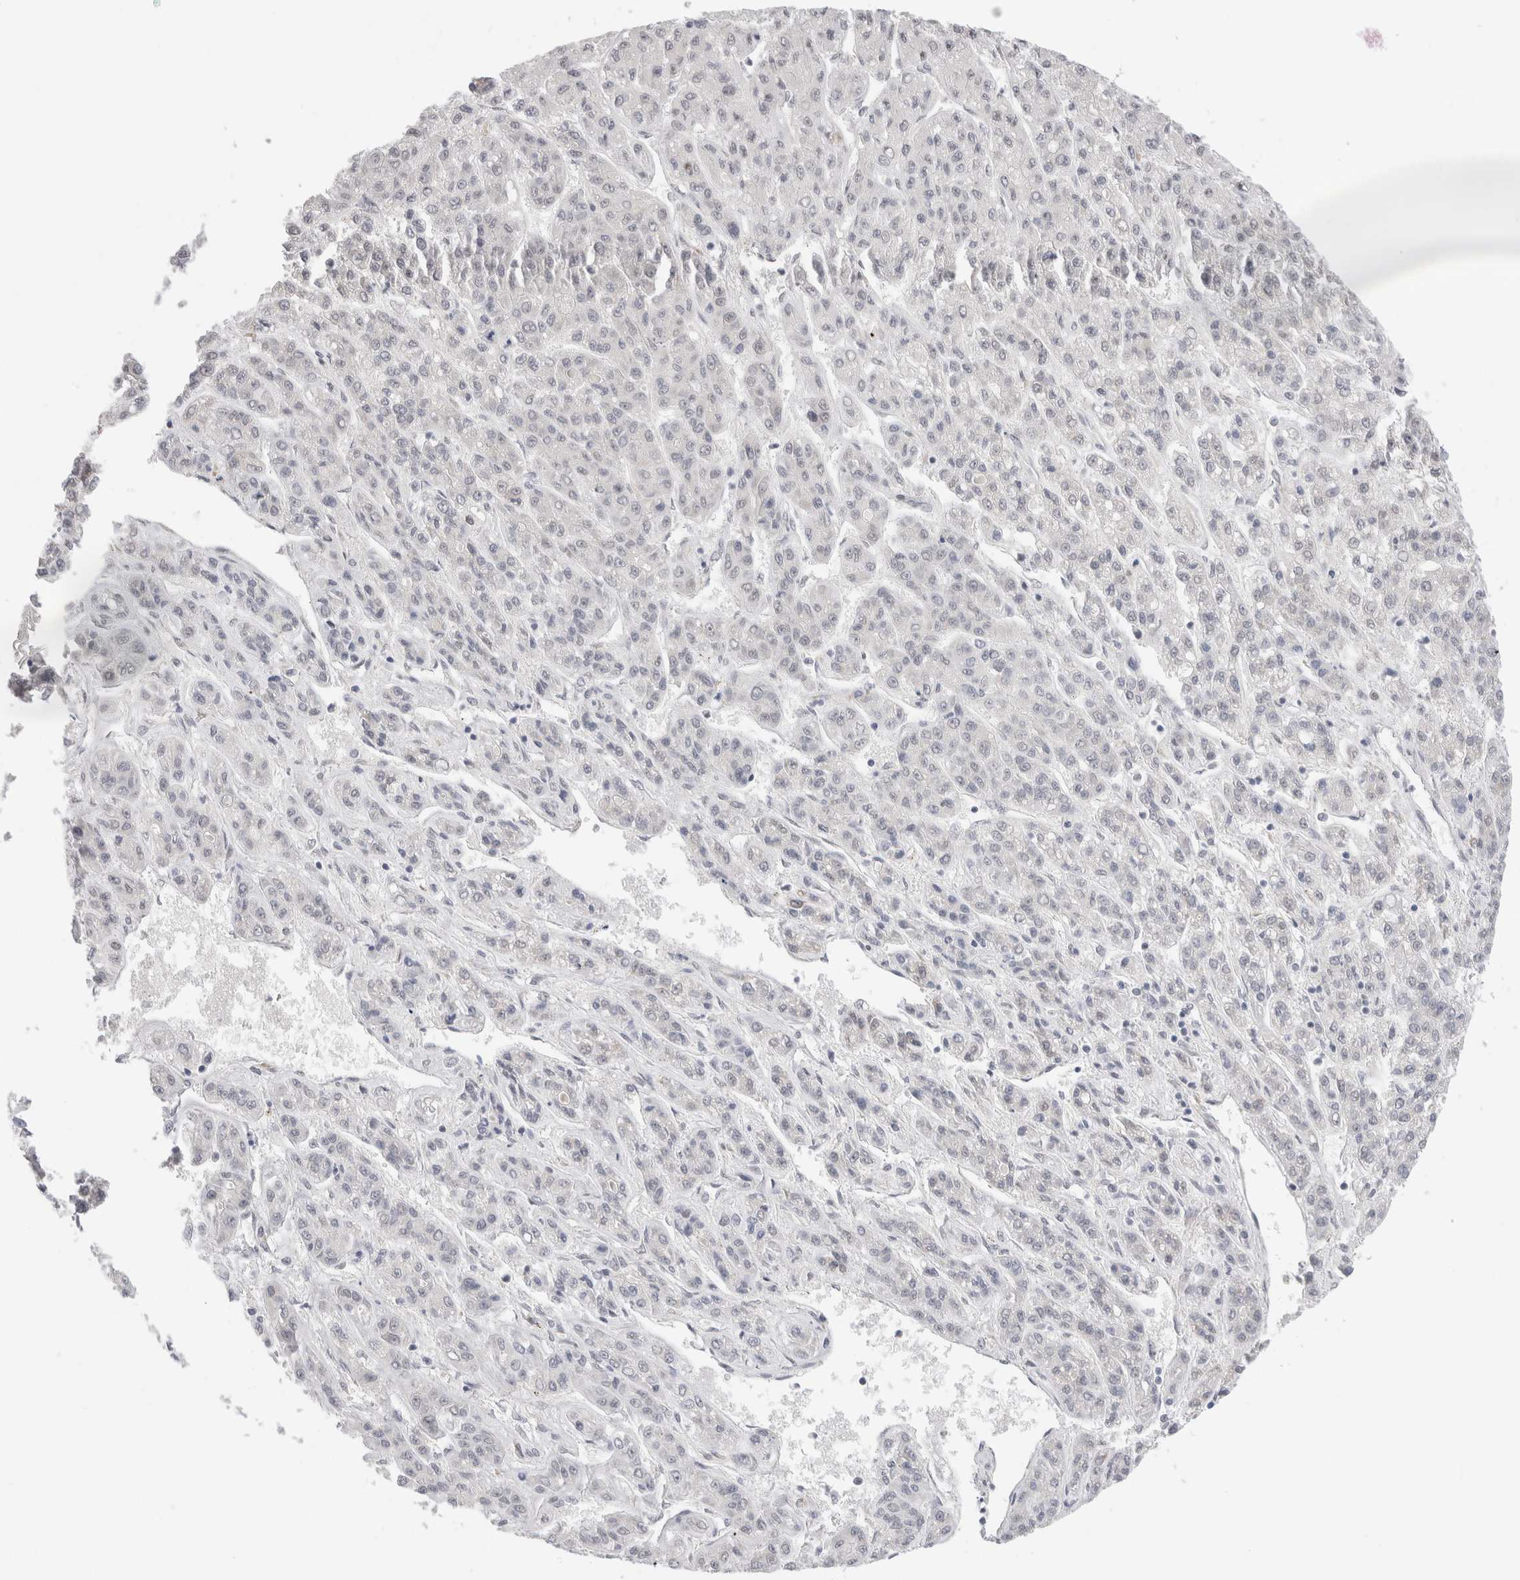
{"staining": {"intensity": "negative", "quantity": "none", "location": "none"}, "tissue": "liver cancer", "cell_type": "Tumor cells", "image_type": "cancer", "snomed": [{"axis": "morphology", "description": "Carcinoma, Hepatocellular, NOS"}, {"axis": "topography", "description": "Liver"}], "caption": "High power microscopy micrograph of an immunohistochemistry (IHC) micrograph of hepatocellular carcinoma (liver), revealing no significant staining in tumor cells. (DAB (3,3'-diaminobenzidine) IHC with hematoxylin counter stain).", "gene": "HDLBP", "patient": {"sex": "male", "age": 70}}